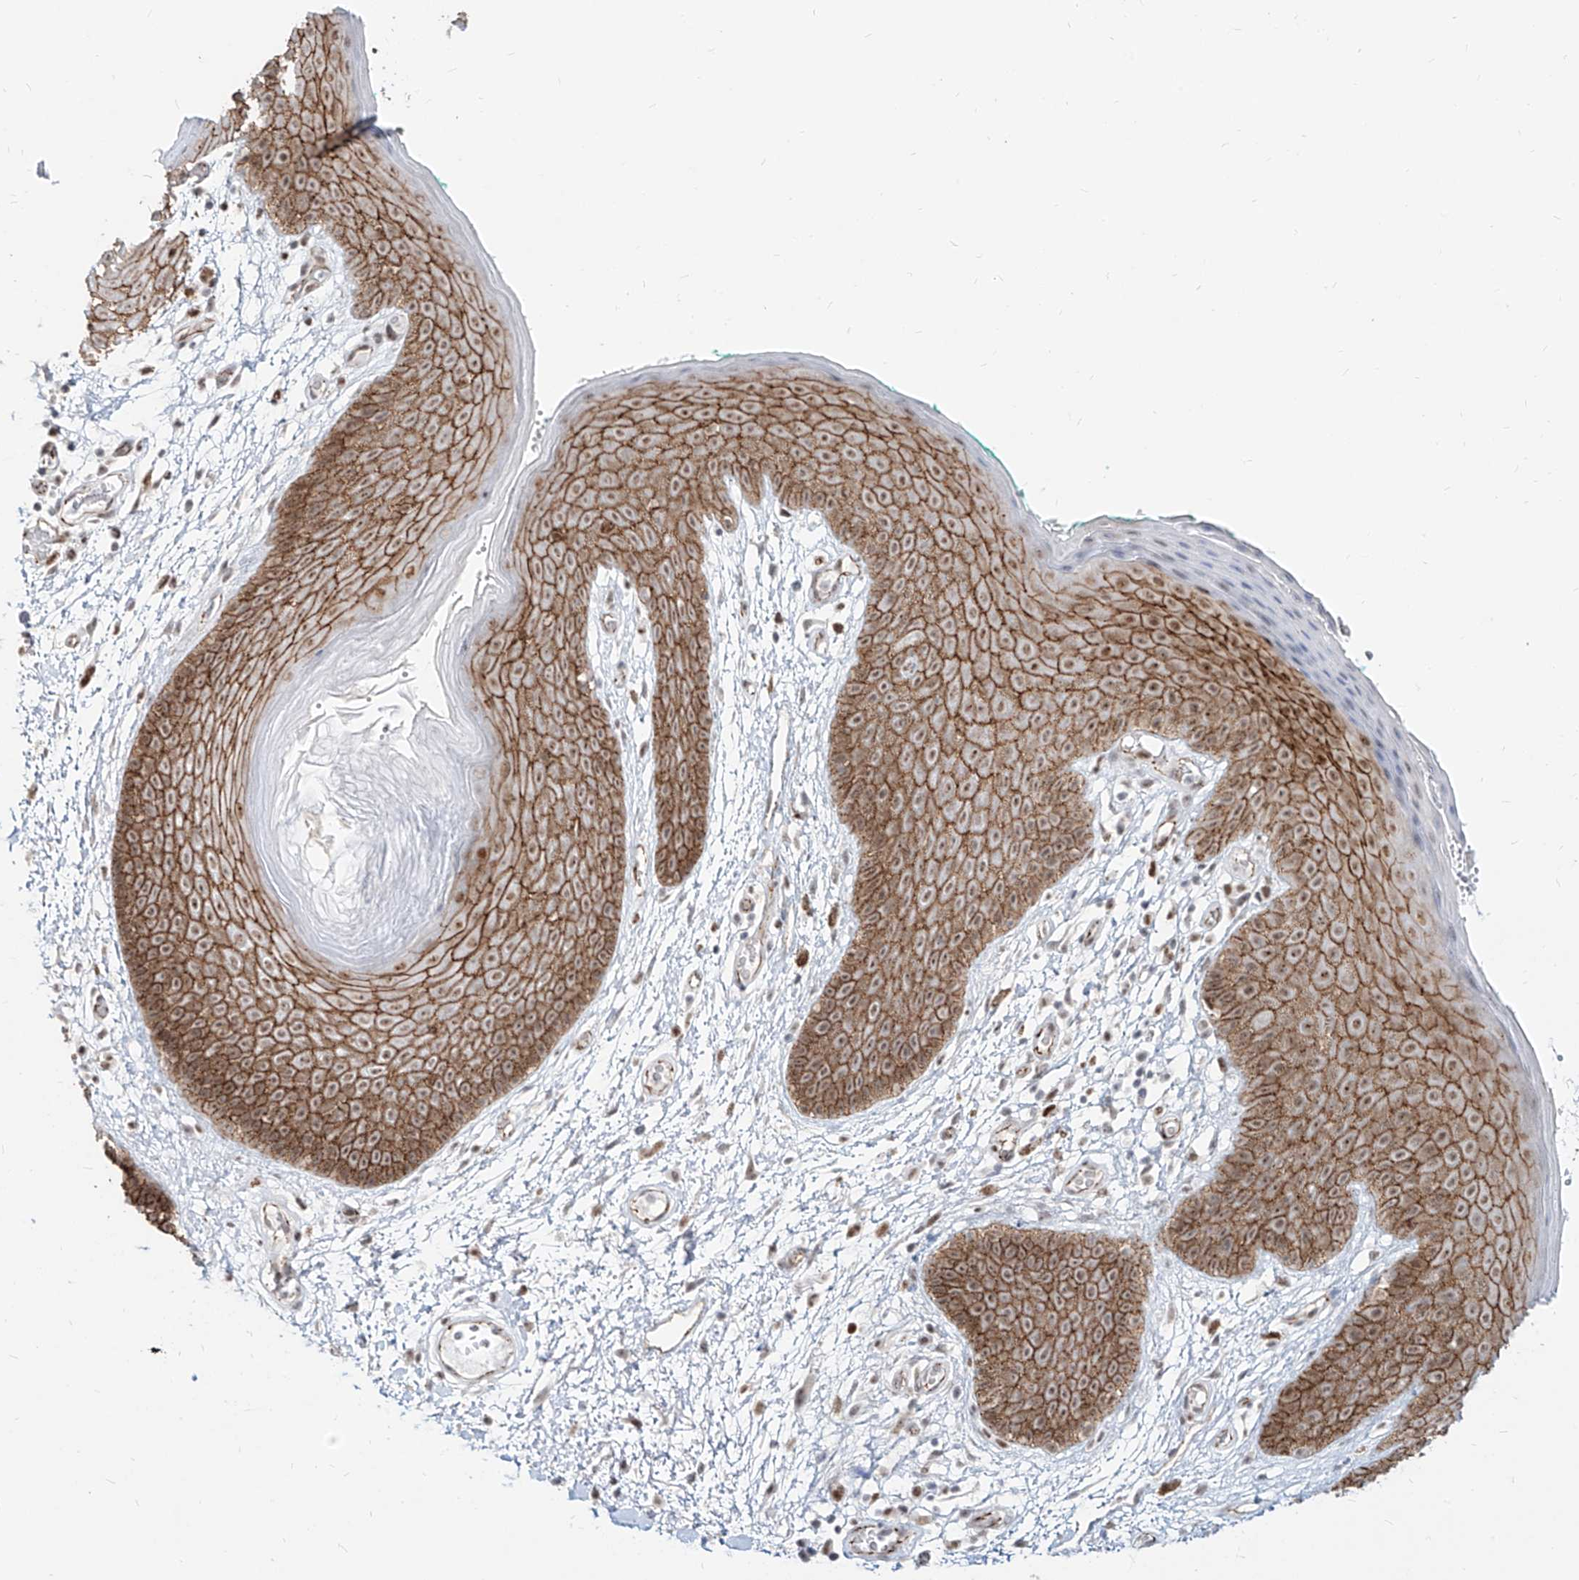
{"staining": {"intensity": "moderate", "quantity": "25%-75%", "location": "cytoplasmic/membranous,nuclear"}, "tissue": "skin", "cell_type": "Epidermal cells", "image_type": "normal", "snomed": [{"axis": "morphology", "description": "Normal tissue, NOS"}, {"axis": "topography", "description": "Anal"}], "caption": "A photomicrograph of human skin stained for a protein shows moderate cytoplasmic/membranous,nuclear brown staining in epidermal cells. The protein of interest is shown in brown color, while the nuclei are stained blue.", "gene": "ZNF710", "patient": {"sex": "male", "age": 74}}